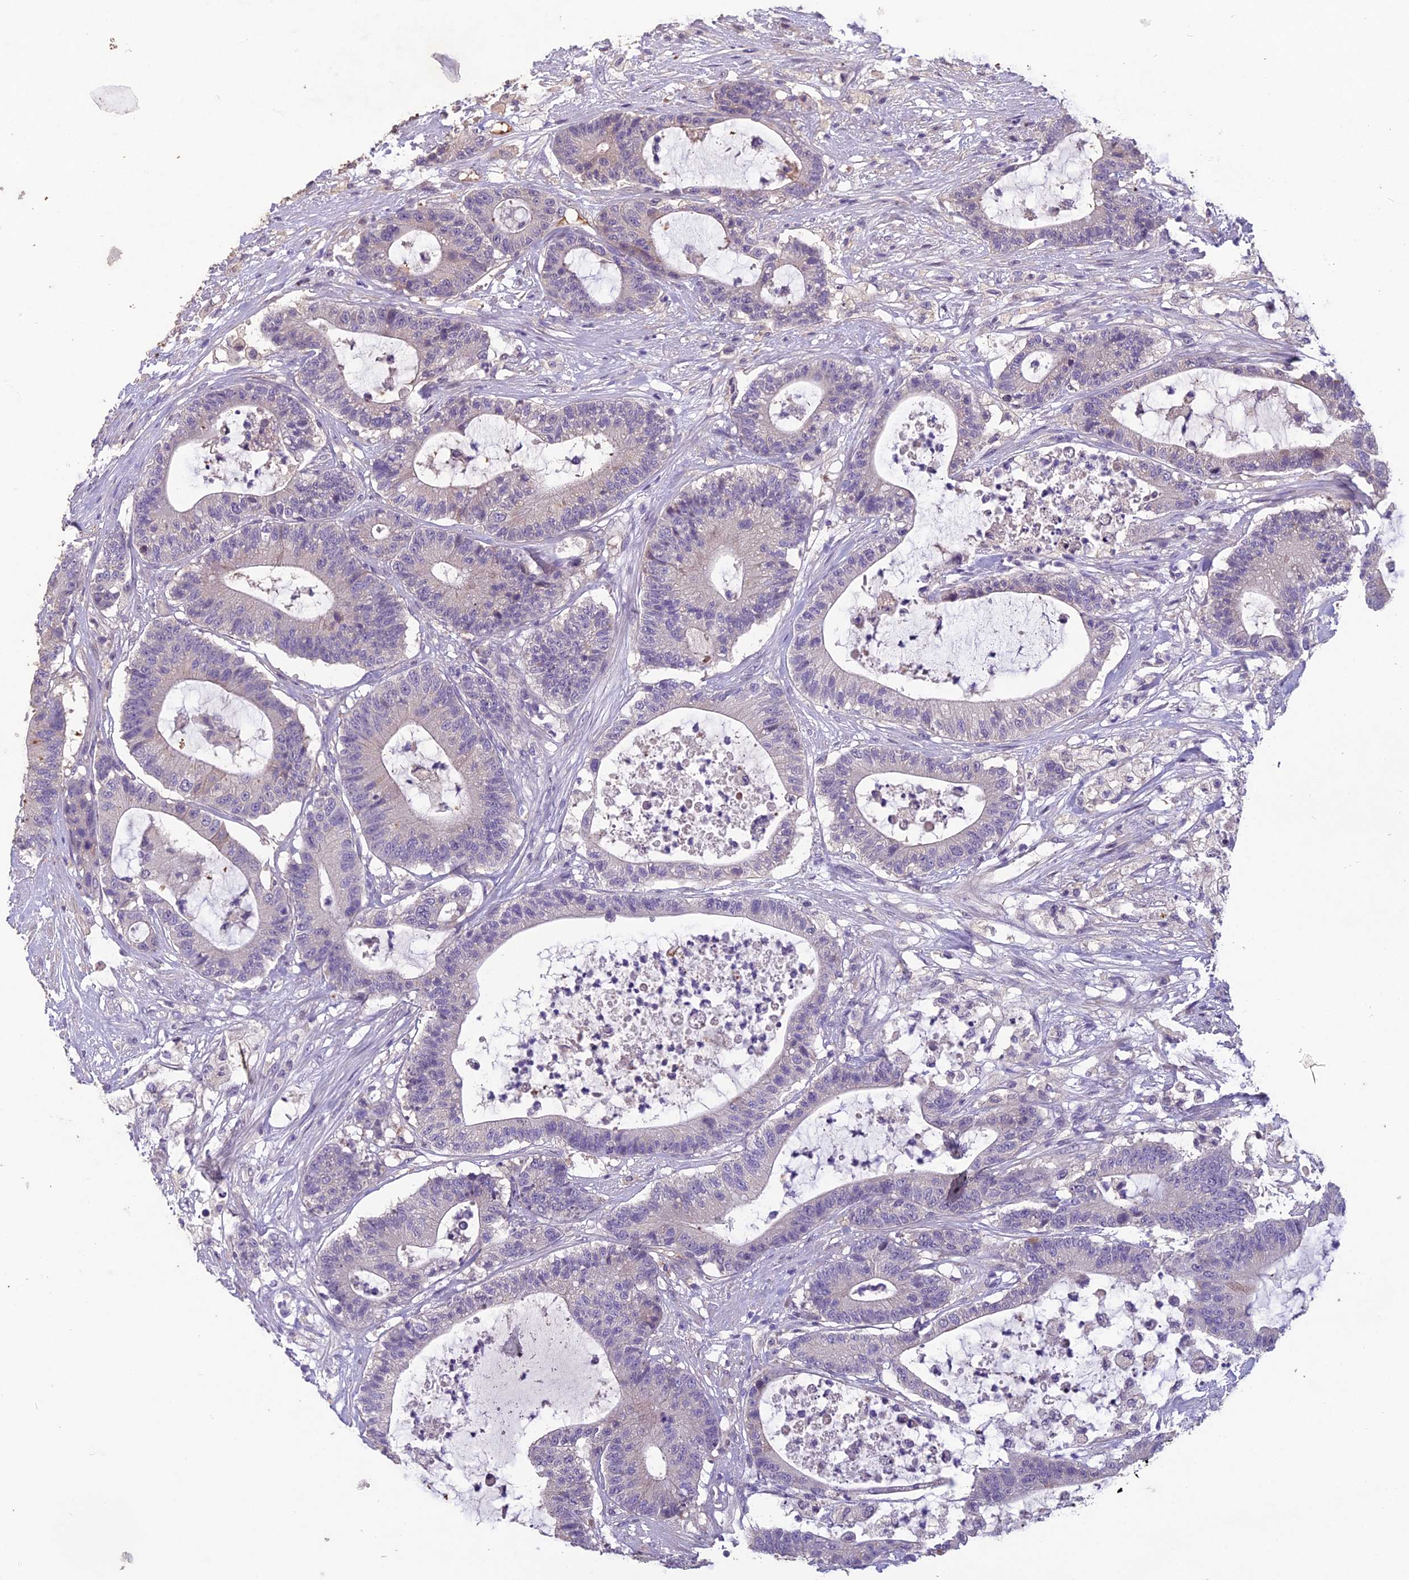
{"staining": {"intensity": "weak", "quantity": "<25%", "location": "cytoplasmic/membranous"}, "tissue": "colorectal cancer", "cell_type": "Tumor cells", "image_type": "cancer", "snomed": [{"axis": "morphology", "description": "Adenocarcinoma, NOS"}, {"axis": "topography", "description": "Colon"}], "caption": "The immunohistochemistry (IHC) photomicrograph has no significant expression in tumor cells of colorectal adenocarcinoma tissue. (DAB (3,3'-diaminobenzidine) IHC, high magnification).", "gene": "CEACAM16", "patient": {"sex": "female", "age": 84}}